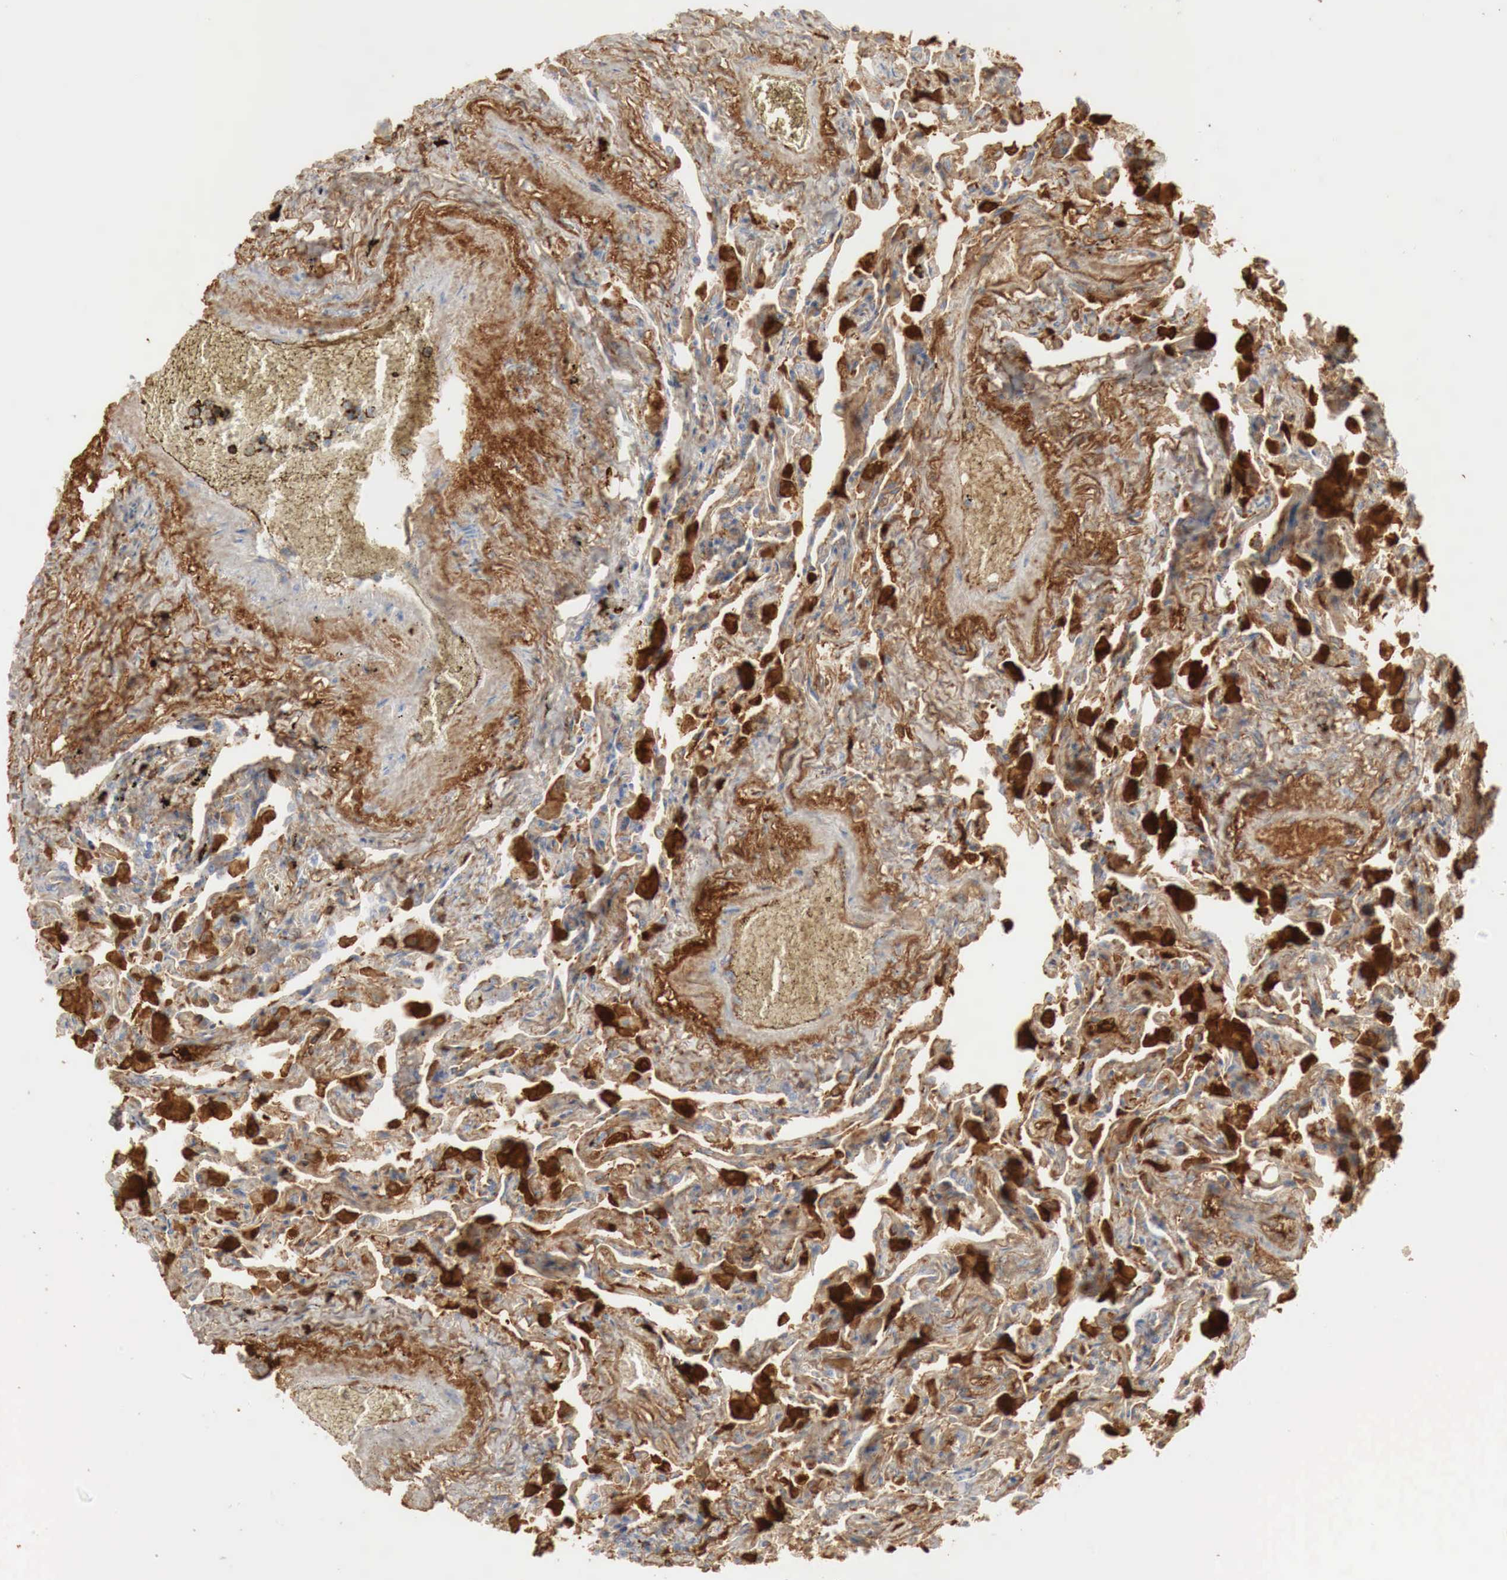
{"staining": {"intensity": "strong", "quantity": "25%-75%", "location": "cytoplasmic/membranous"}, "tissue": "lung", "cell_type": "Alveolar cells", "image_type": "normal", "snomed": [{"axis": "morphology", "description": "Normal tissue, NOS"}, {"axis": "topography", "description": "Lung"}], "caption": "A histopathology image showing strong cytoplasmic/membranous positivity in about 25%-75% of alveolar cells in normal lung, as visualized by brown immunohistochemical staining.", "gene": "IGLC3", "patient": {"sex": "male", "age": 73}}